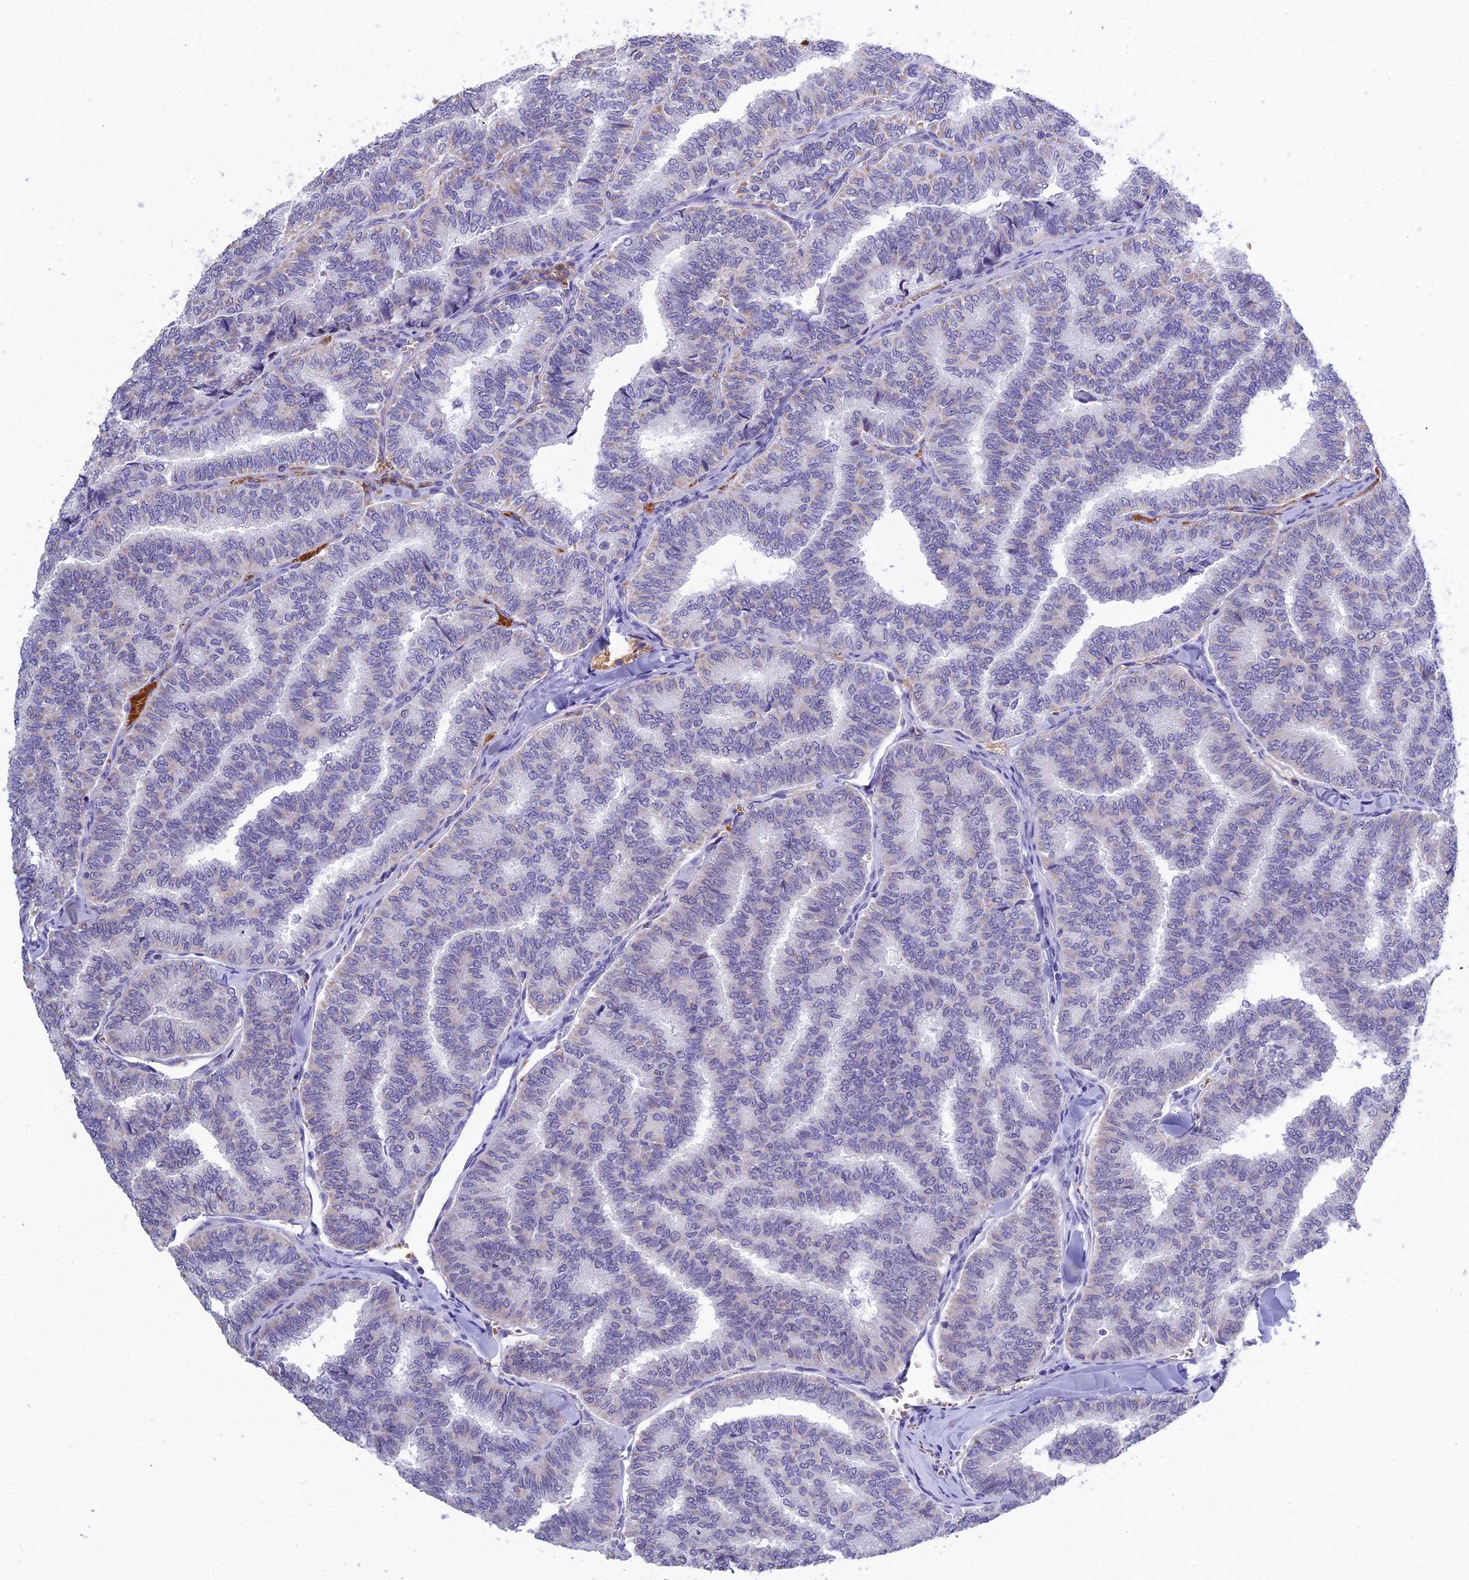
{"staining": {"intensity": "negative", "quantity": "none", "location": "none"}, "tissue": "thyroid cancer", "cell_type": "Tumor cells", "image_type": "cancer", "snomed": [{"axis": "morphology", "description": "Papillary adenocarcinoma, NOS"}, {"axis": "topography", "description": "Thyroid gland"}], "caption": "IHC micrograph of thyroid papillary adenocarcinoma stained for a protein (brown), which reveals no positivity in tumor cells.", "gene": "KNOP1", "patient": {"sex": "female", "age": 35}}